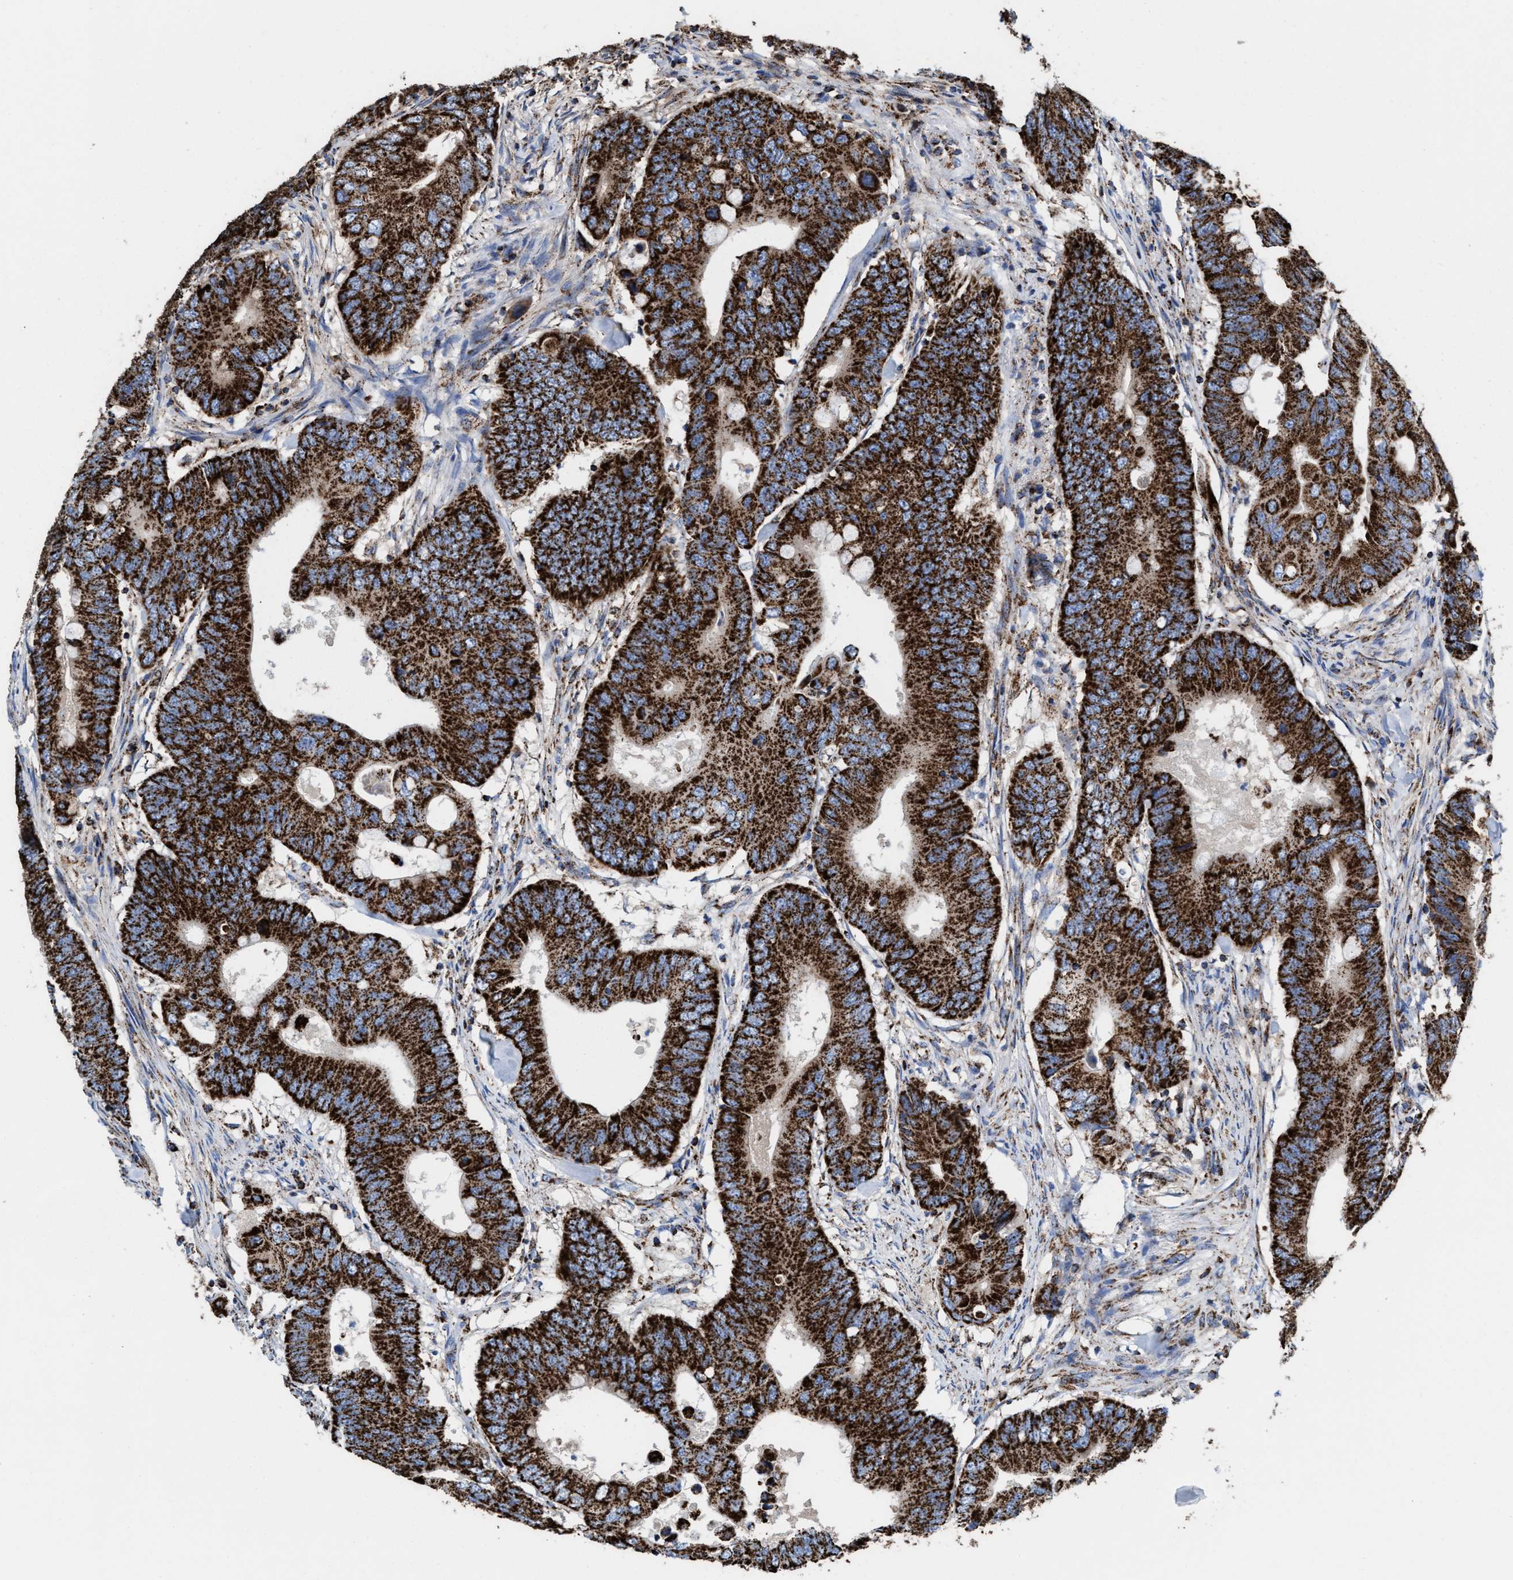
{"staining": {"intensity": "strong", "quantity": ">75%", "location": "cytoplasmic/membranous"}, "tissue": "colorectal cancer", "cell_type": "Tumor cells", "image_type": "cancer", "snomed": [{"axis": "morphology", "description": "Adenocarcinoma, NOS"}, {"axis": "topography", "description": "Colon"}], "caption": "Colorectal cancer (adenocarcinoma) tissue reveals strong cytoplasmic/membranous staining in about >75% of tumor cells, visualized by immunohistochemistry.", "gene": "ECHS1", "patient": {"sex": "male", "age": 71}}